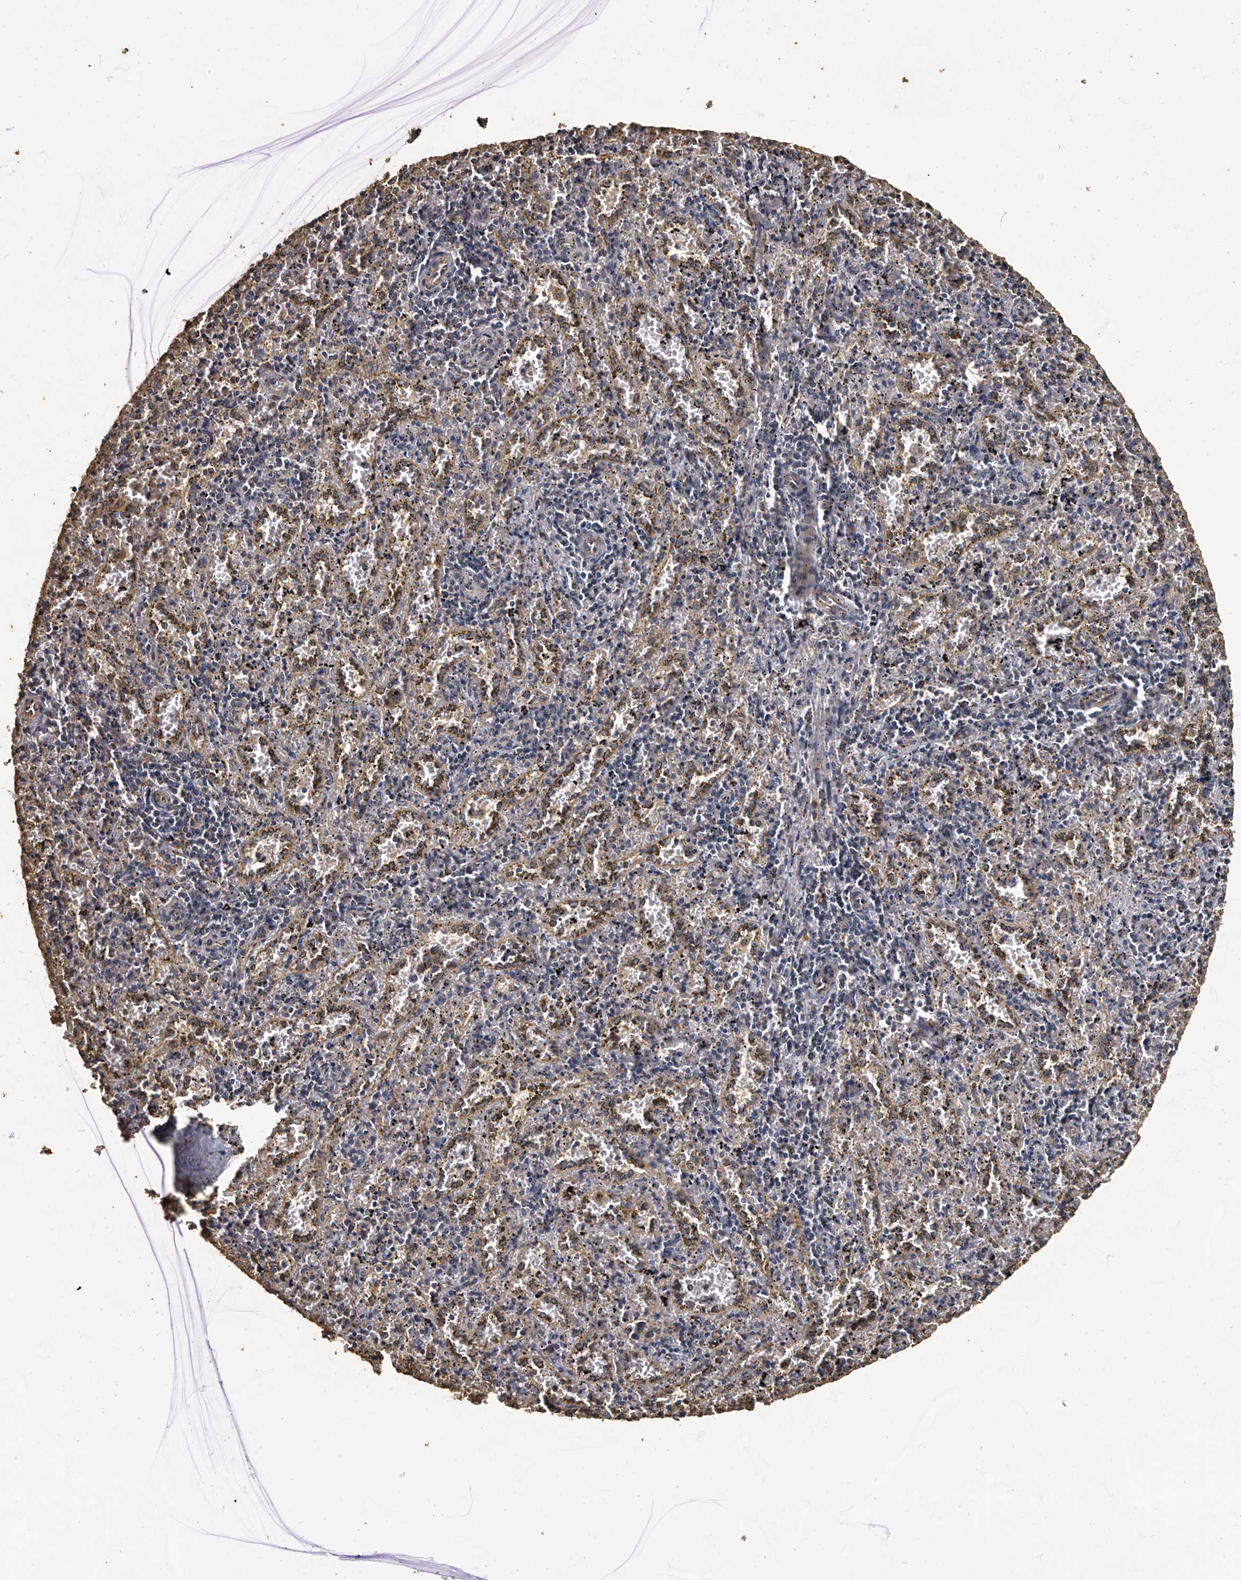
{"staining": {"intensity": "weak", "quantity": "25%-75%", "location": "cytoplasmic/membranous"}, "tissue": "spleen", "cell_type": "Cells in red pulp", "image_type": "normal", "snomed": [{"axis": "morphology", "description": "Normal tissue, NOS"}, {"axis": "topography", "description": "Spleen"}], "caption": "Benign spleen demonstrates weak cytoplasmic/membranous staining in about 25%-75% of cells in red pulp, visualized by immunohistochemistry.", "gene": "MRPL28", "patient": {"sex": "male", "age": 11}}